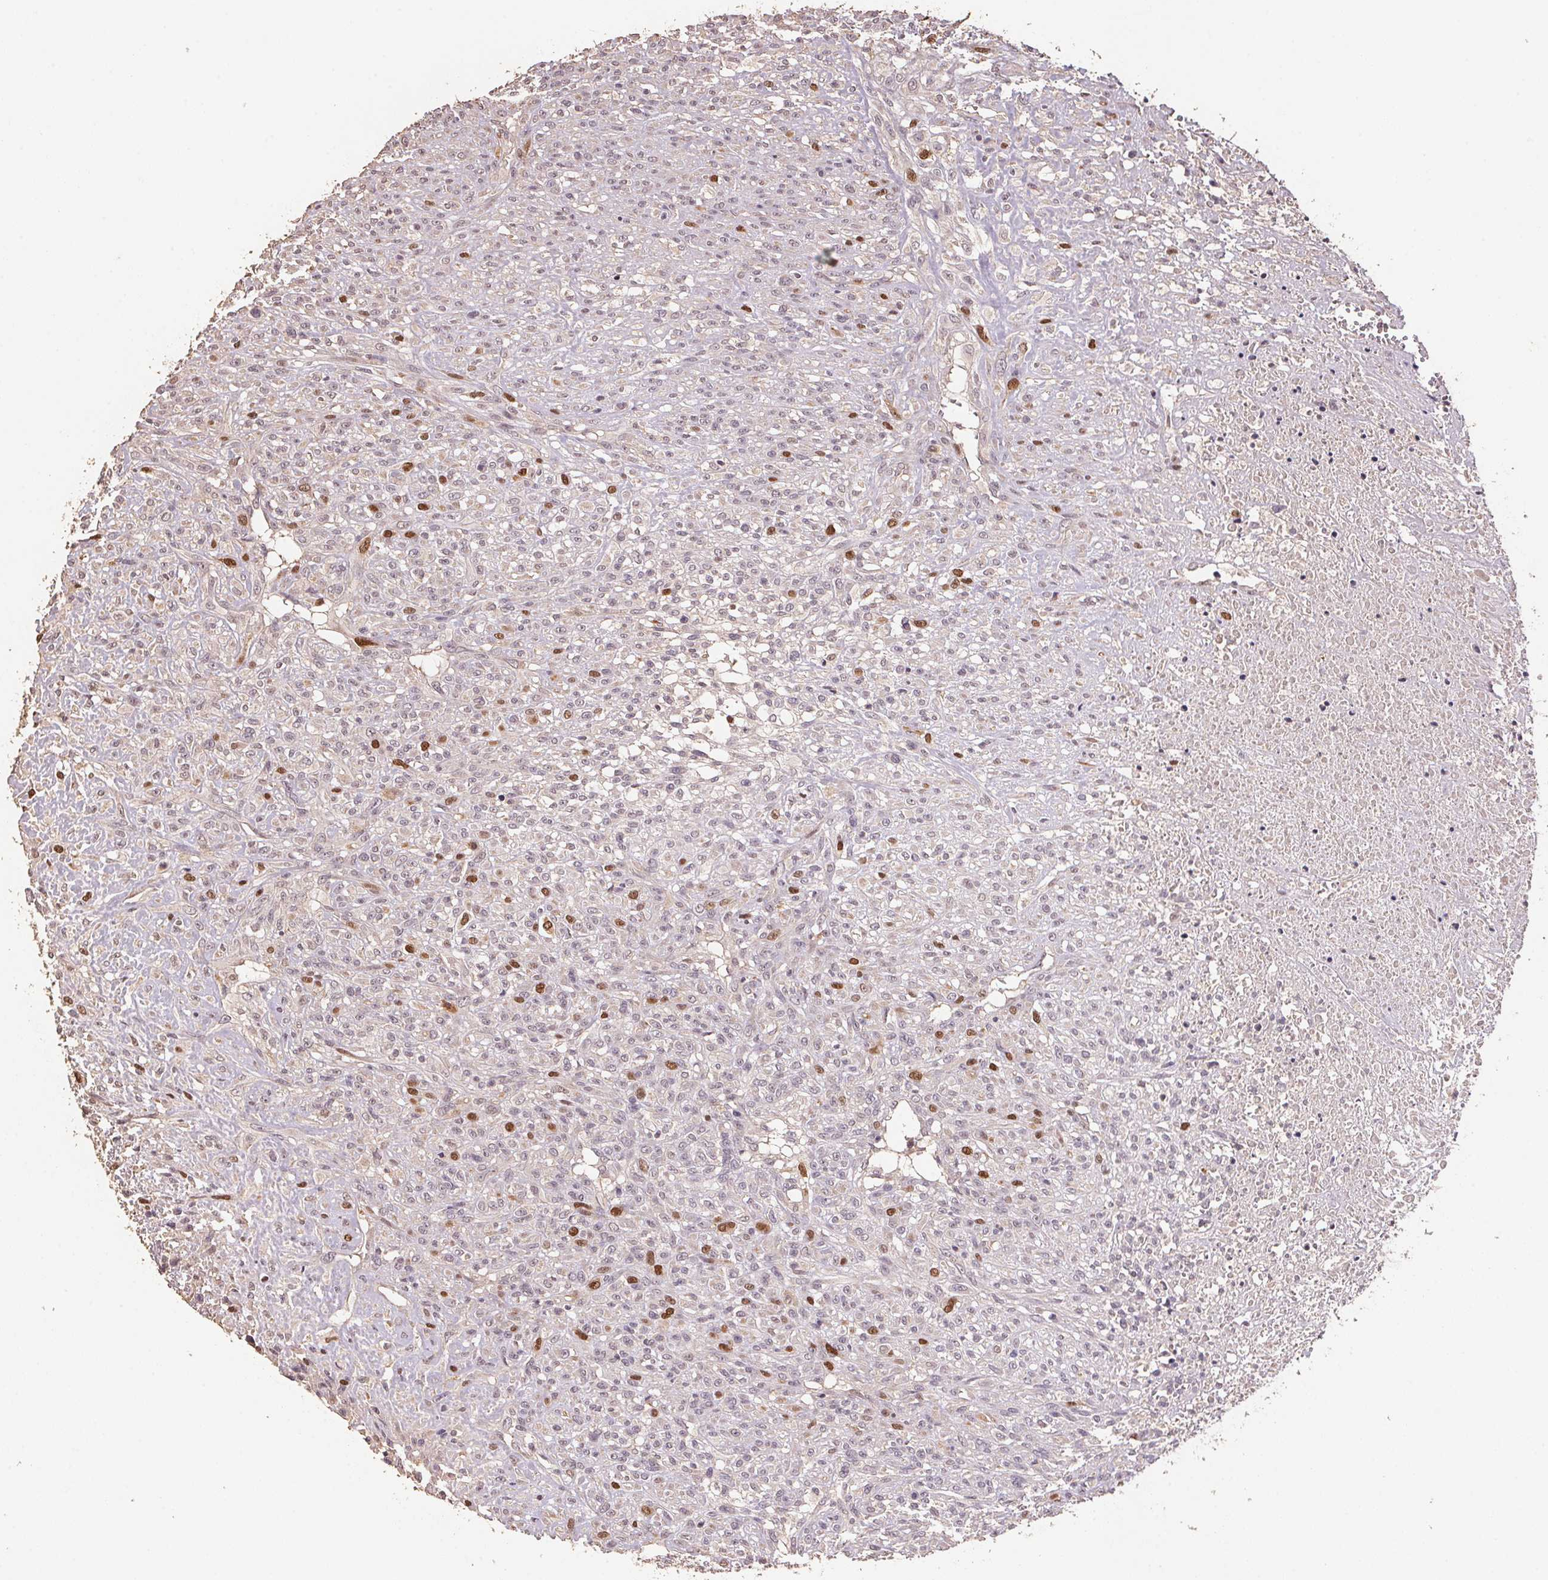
{"staining": {"intensity": "moderate", "quantity": "<25%", "location": "nuclear"}, "tissue": "renal cancer", "cell_type": "Tumor cells", "image_type": "cancer", "snomed": [{"axis": "morphology", "description": "Adenocarcinoma, NOS"}, {"axis": "topography", "description": "Kidney"}], "caption": "The immunohistochemical stain shows moderate nuclear staining in tumor cells of adenocarcinoma (renal) tissue.", "gene": "CENPF", "patient": {"sex": "male", "age": 58}}